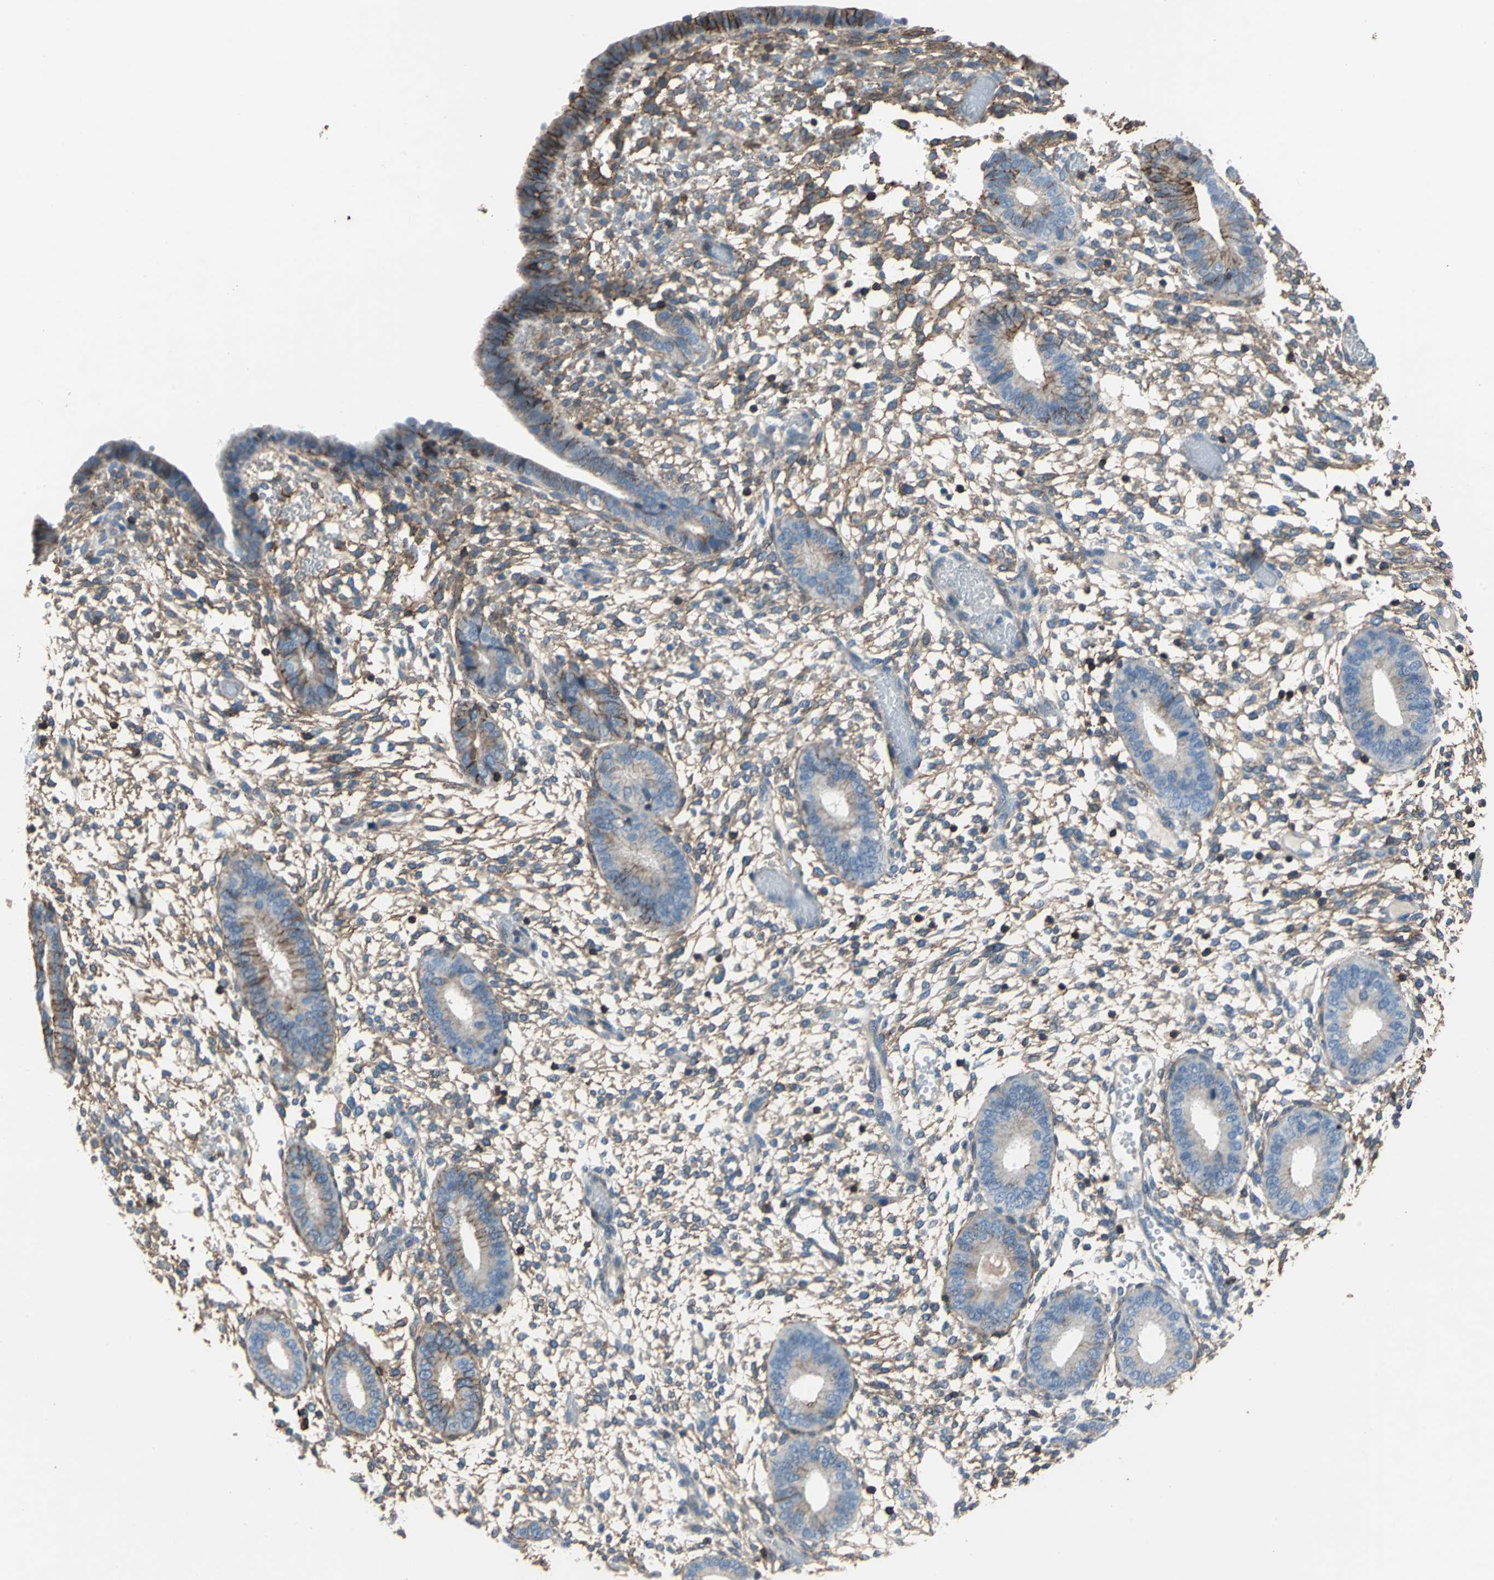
{"staining": {"intensity": "weak", "quantity": "<25%", "location": "cytoplasmic/membranous"}, "tissue": "endometrium", "cell_type": "Cells in endometrial stroma", "image_type": "normal", "snomed": [{"axis": "morphology", "description": "Normal tissue, NOS"}, {"axis": "topography", "description": "Endometrium"}], "caption": "This is an IHC photomicrograph of normal endometrium. There is no staining in cells in endometrial stroma.", "gene": "CD44", "patient": {"sex": "female", "age": 42}}